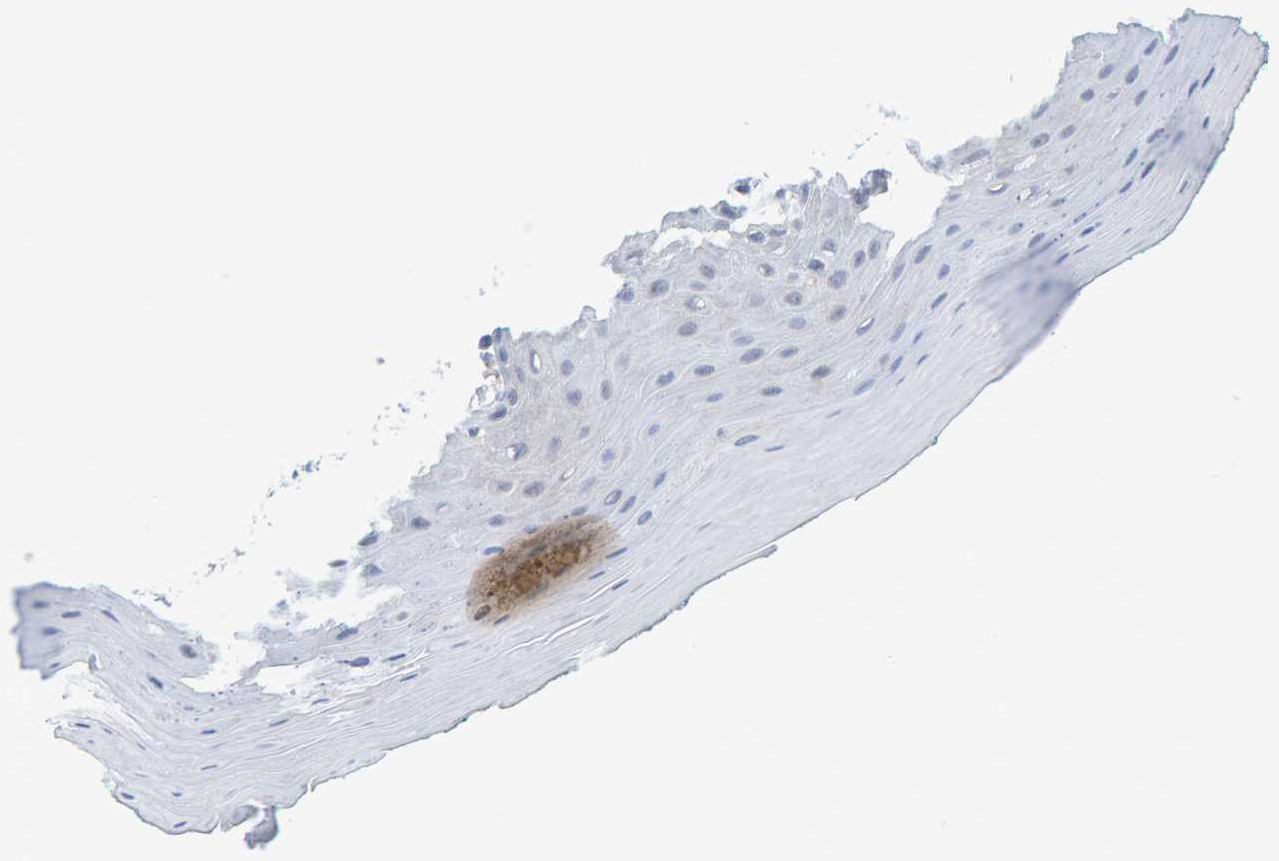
{"staining": {"intensity": "moderate", "quantity": "<25%", "location": "cytoplasmic/membranous"}, "tissue": "oral mucosa", "cell_type": "Squamous epithelial cells", "image_type": "normal", "snomed": [{"axis": "morphology", "description": "Normal tissue, NOS"}, {"axis": "topography", "description": "Skeletal muscle"}, {"axis": "topography", "description": "Oral tissue"}], "caption": "Immunohistochemical staining of unremarkable human oral mucosa demonstrates low levels of moderate cytoplasmic/membranous positivity in about <25% of squamous epithelial cells.", "gene": "CDH2", "patient": {"sex": "male", "age": 58}}